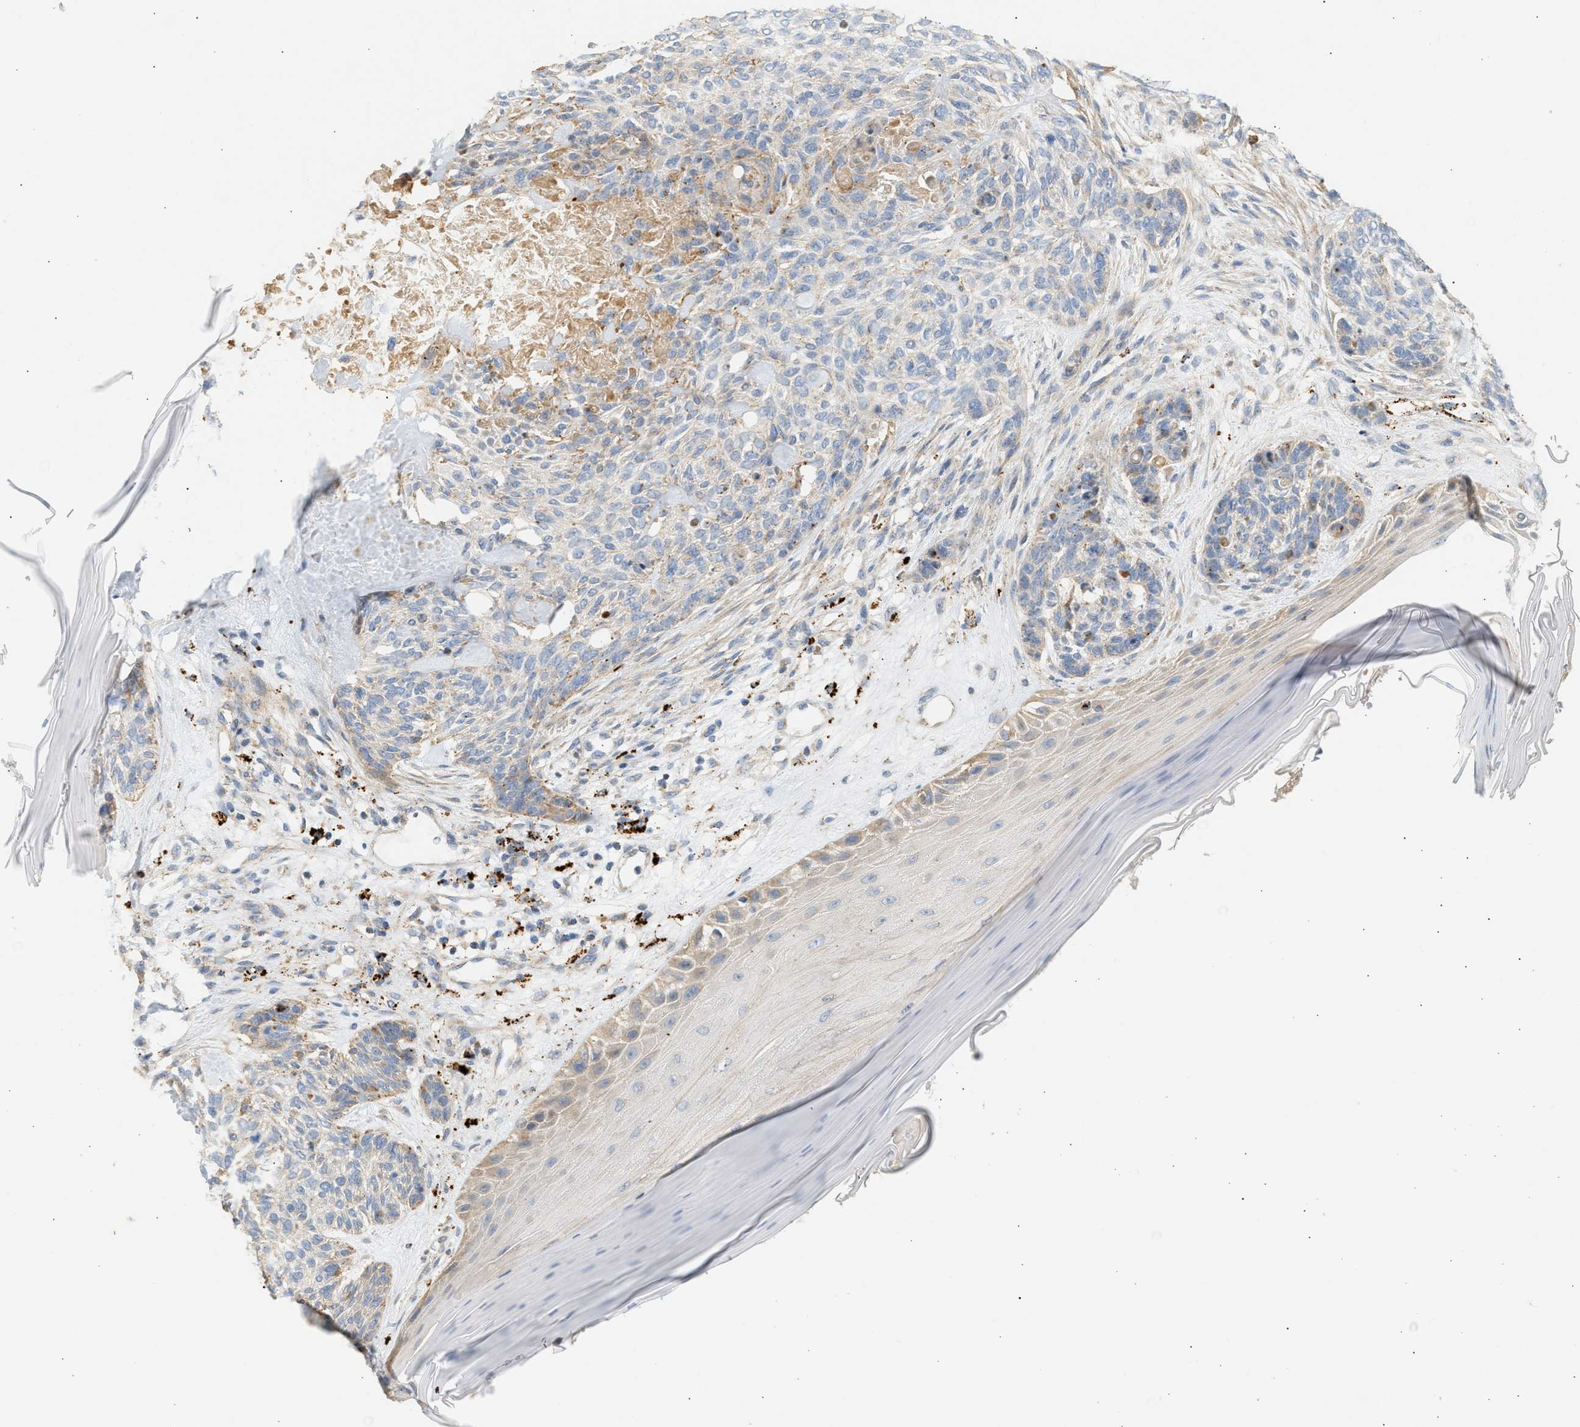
{"staining": {"intensity": "weak", "quantity": "25%-75%", "location": "cytoplasmic/membranous"}, "tissue": "skin cancer", "cell_type": "Tumor cells", "image_type": "cancer", "snomed": [{"axis": "morphology", "description": "Basal cell carcinoma"}, {"axis": "topography", "description": "Skin"}], "caption": "Skin cancer stained for a protein displays weak cytoplasmic/membranous positivity in tumor cells. (brown staining indicates protein expression, while blue staining denotes nuclei).", "gene": "ENTHD1", "patient": {"sex": "male", "age": 55}}